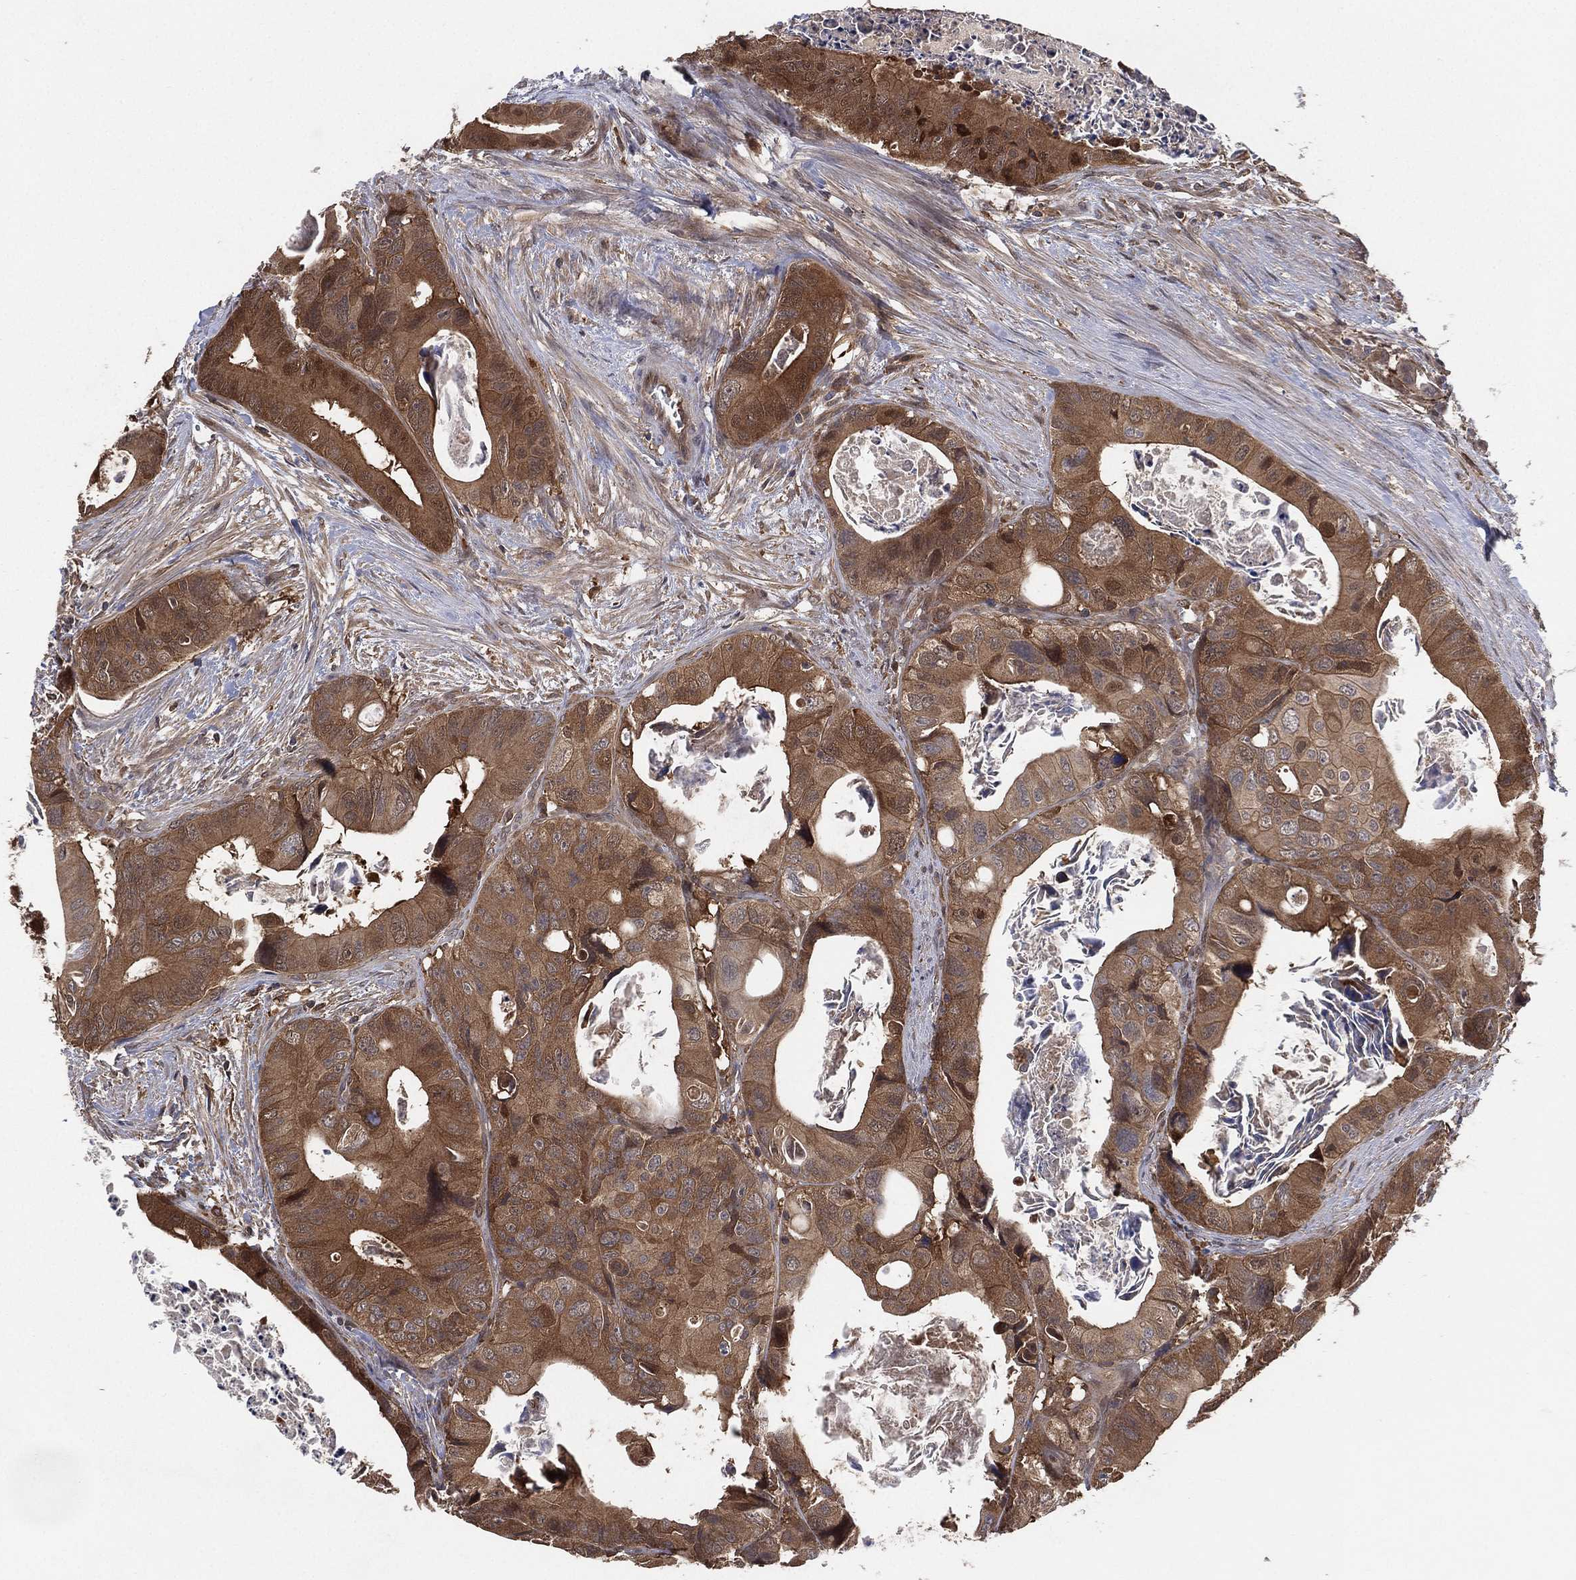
{"staining": {"intensity": "moderate", "quantity": ">75%", "location": "cytoplasmic/membranous"}, "tissue": "colorectal cancer", "cell_type": "Tumor cells", "image_type": "cancer", "snomed": [{"axis": "morphology", "description": "Adenocarcinoma, NOS"}, {"axis": "topography", "description": "Rectum"}], "caption": "This photomicrograph exhibits IHC staining of human colorectal cancer (adenocarcinoma), with medium moderate cytoplasmic/membranous positivity in approximately >75% of tumor cells.", "gene": "PSMG4", "patient": {"sex": "male", "age": 64}}